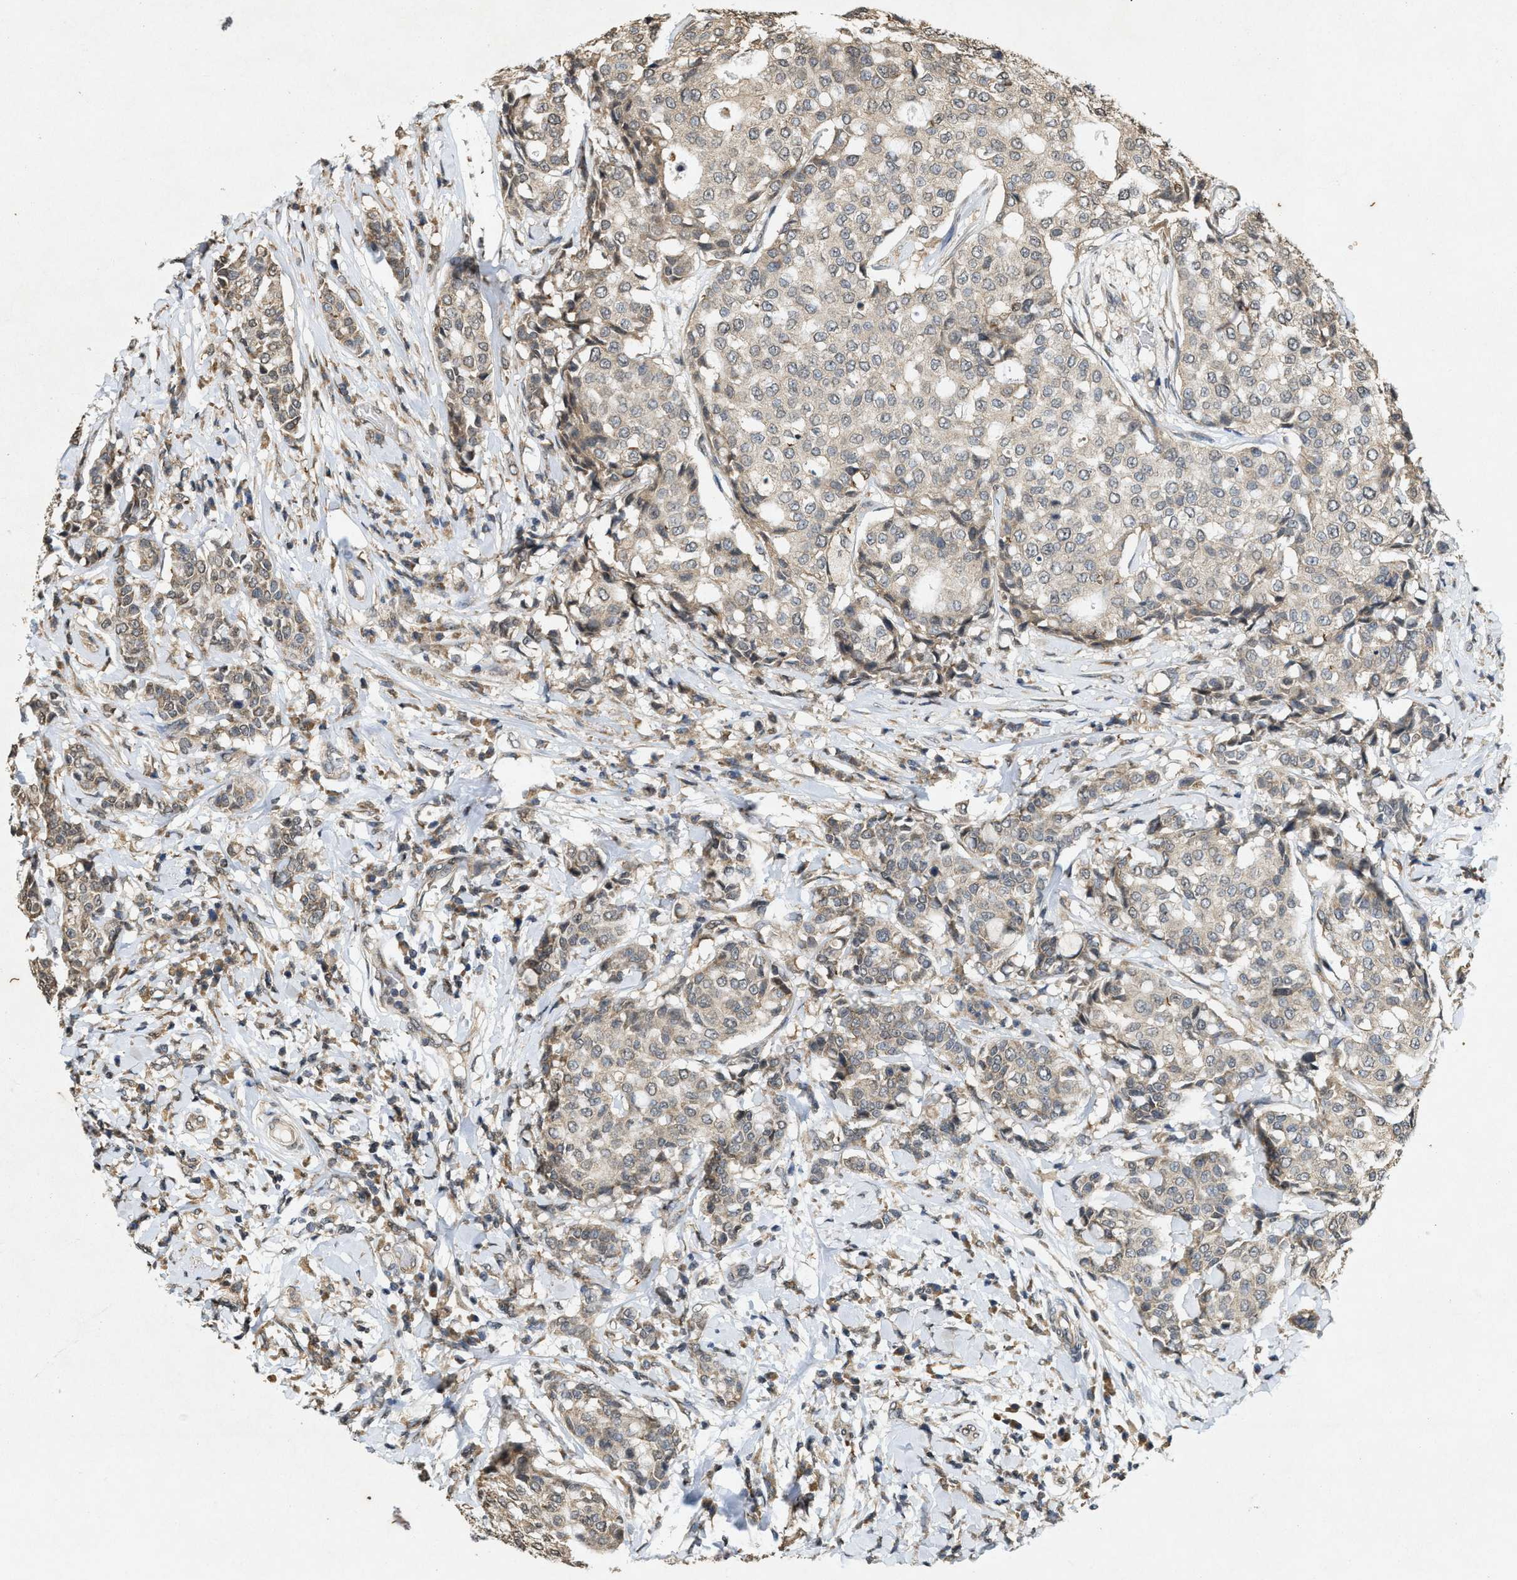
{"staining": {"intensity": "weak", "quantity": "25%-75%", "location": "cytoplasmic/membranous"}, "tissue": "breast cancer", "cell_type": "Tumor cells", "image_type": "cancer", "snomed": [{"axis": "morphology", "description": "Duct carcinoma"}, {"axis": "topography", "description": "Breast"}], "caption": "A micrograph of breast cancer stained for a protein displays weak cytoplasmic/membranous brown staining in tumor cells.", "gene": "KIF21A", "patient": {"sex": "female", "age": 27}}